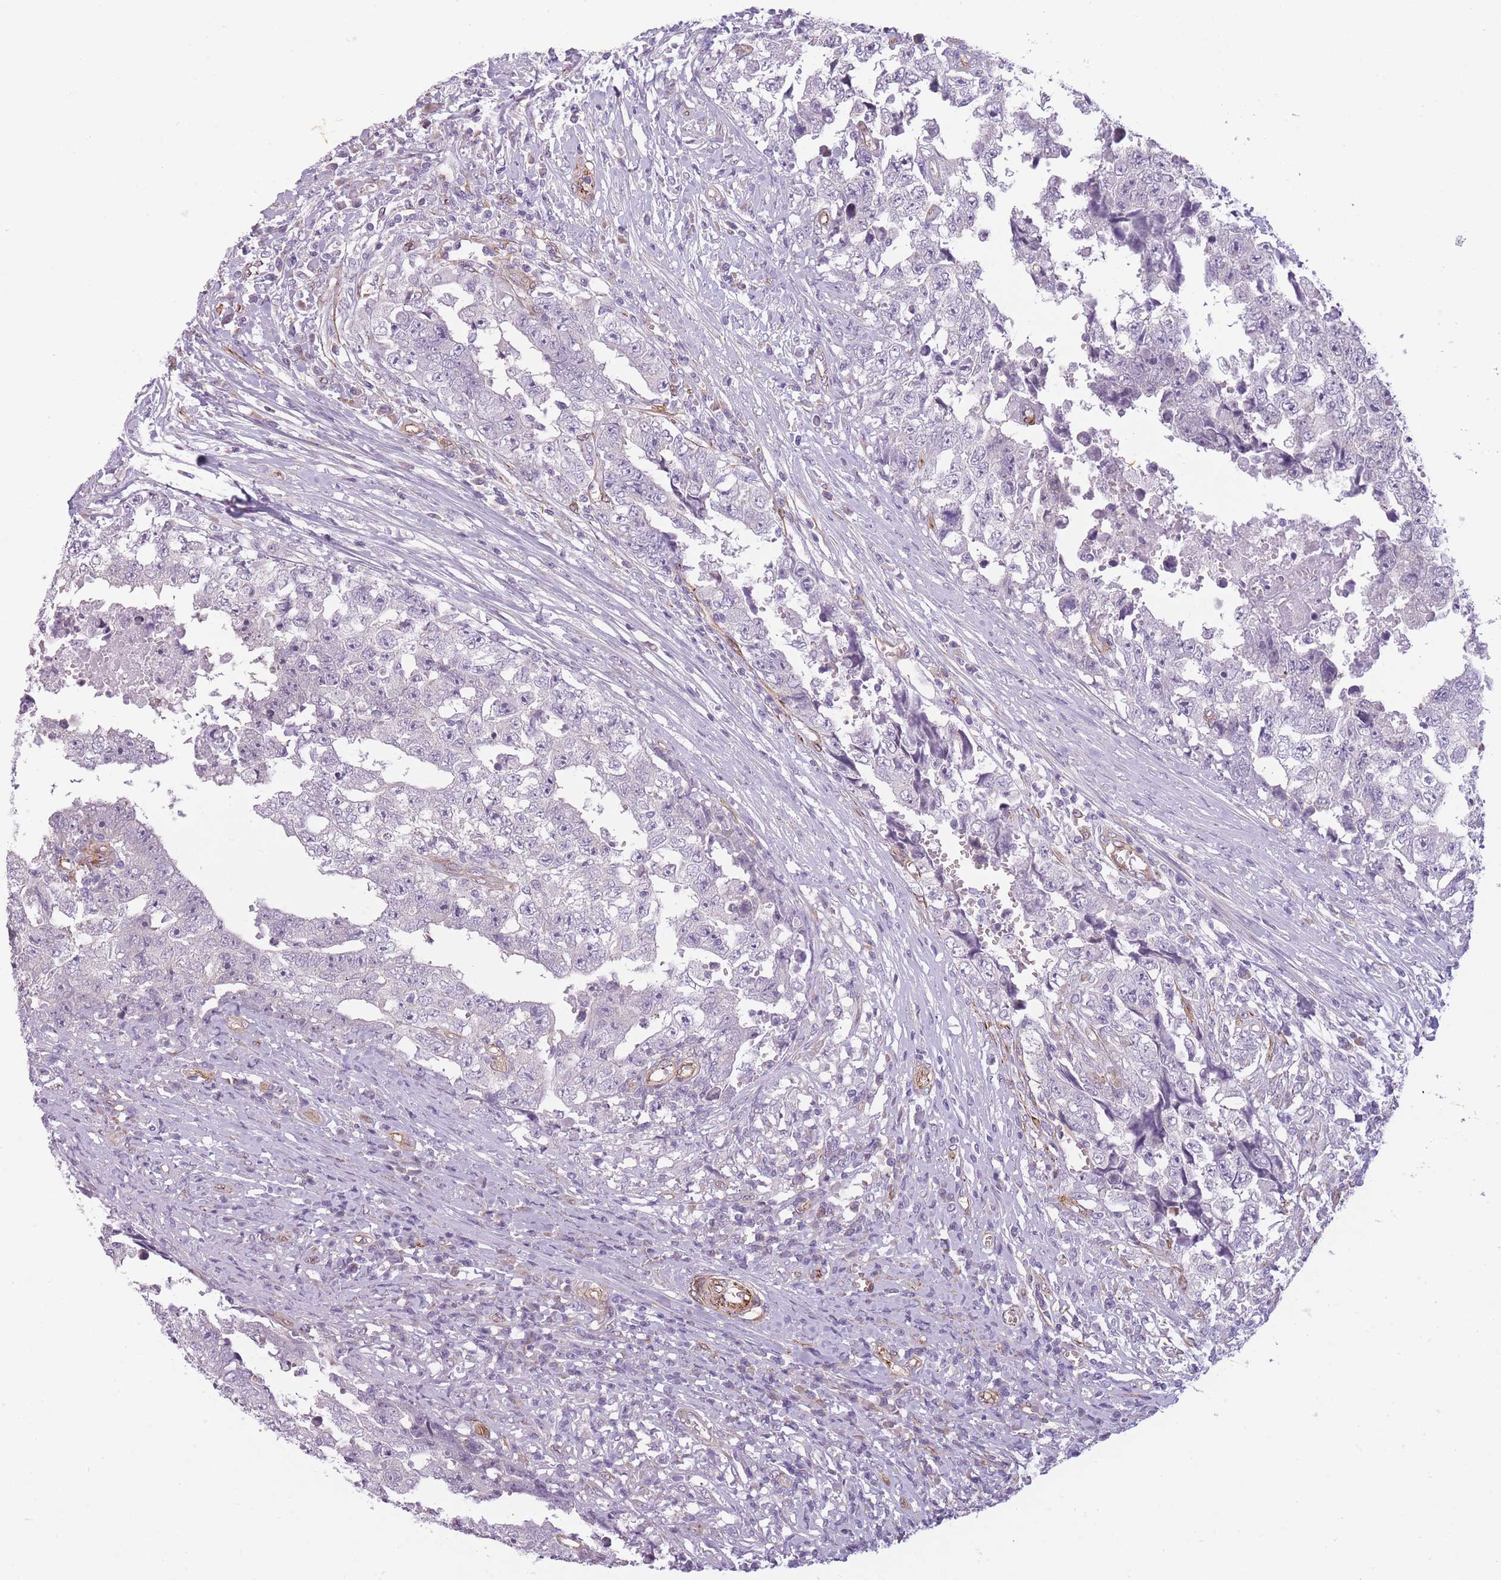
{"staining": {"intensity": "negative", "quantity": "none", "location": "none"}, "tissue": "testis cancer", "cell_type": "Tumor cells", "image_type": "cancer", "snomed": [{"axis": "morphology", "description": "Carcinoma, Embryonal, NOS"}, {"axis": "topography", "description": "Testis"}], "caption": "Photomicrograph shows no protein positivity in tumor cells of embryonal carcinoma (testis) tissue.", "gene": "OR6B3", "patient": {"sex": "male", "age": 25}}